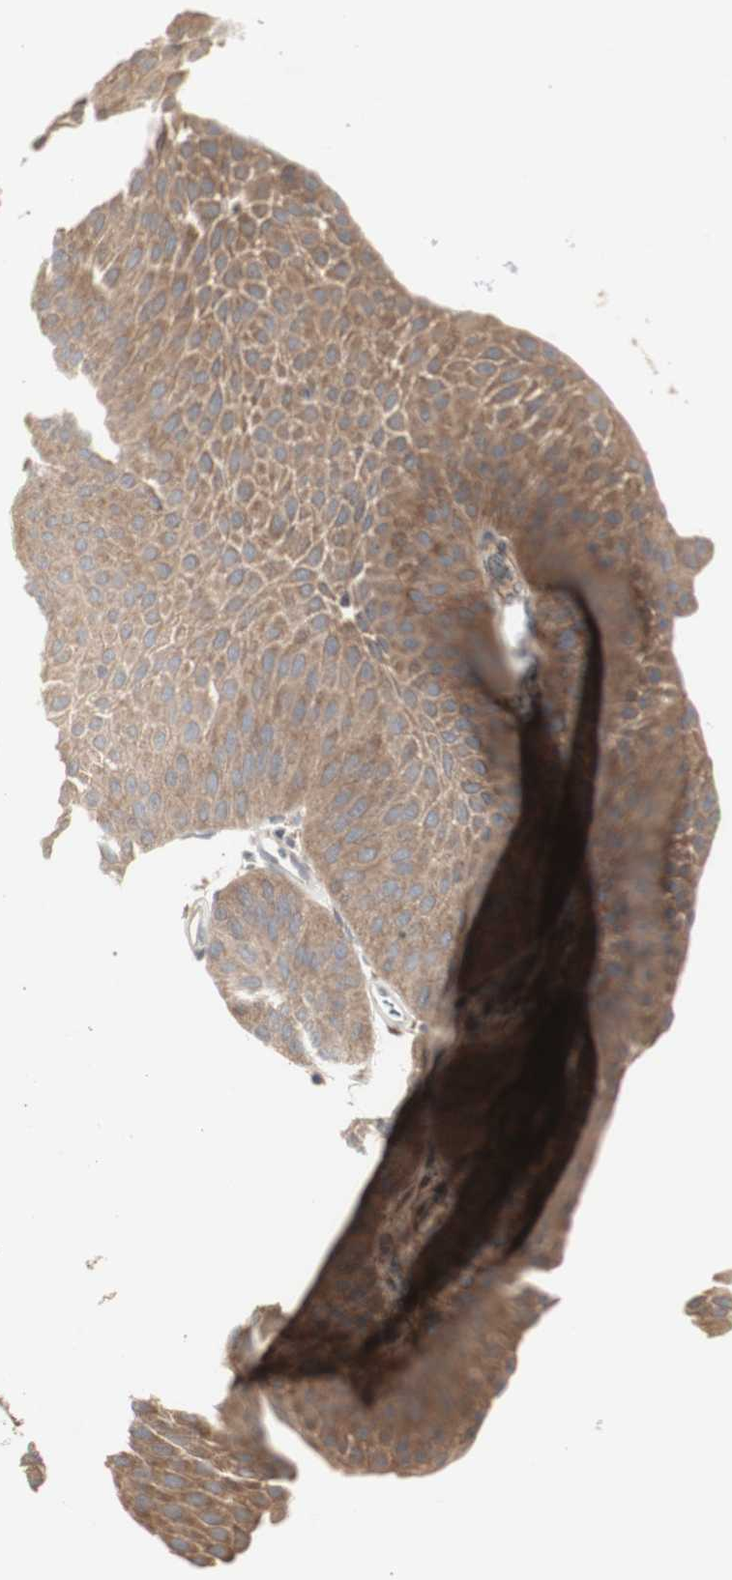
{"staining": {"intensity": "moderate", "quantity": ">75%", "location": "cytoplasmic/membranous"}, "tissue": "urothelial cancer", "cell_type": "Tumor cells", "image_type": "cancer", "snomed": [{"axis": "morphology", "description": "Urothelial carcinoma, Low grade"}, {"axis": "topography", "description": "Urinary bladder"}], "caption": "Brown immunohistochemical staining in urothelial cancer reveals moderate cytoplasmic/membranous positivity in approximately >75% of tumor cells. (DAB = brown stain, brightfield microscopy at high magnification).", "gene": "CHURC1-FNTB", "patient": {"sex": "female", "age": 60}}